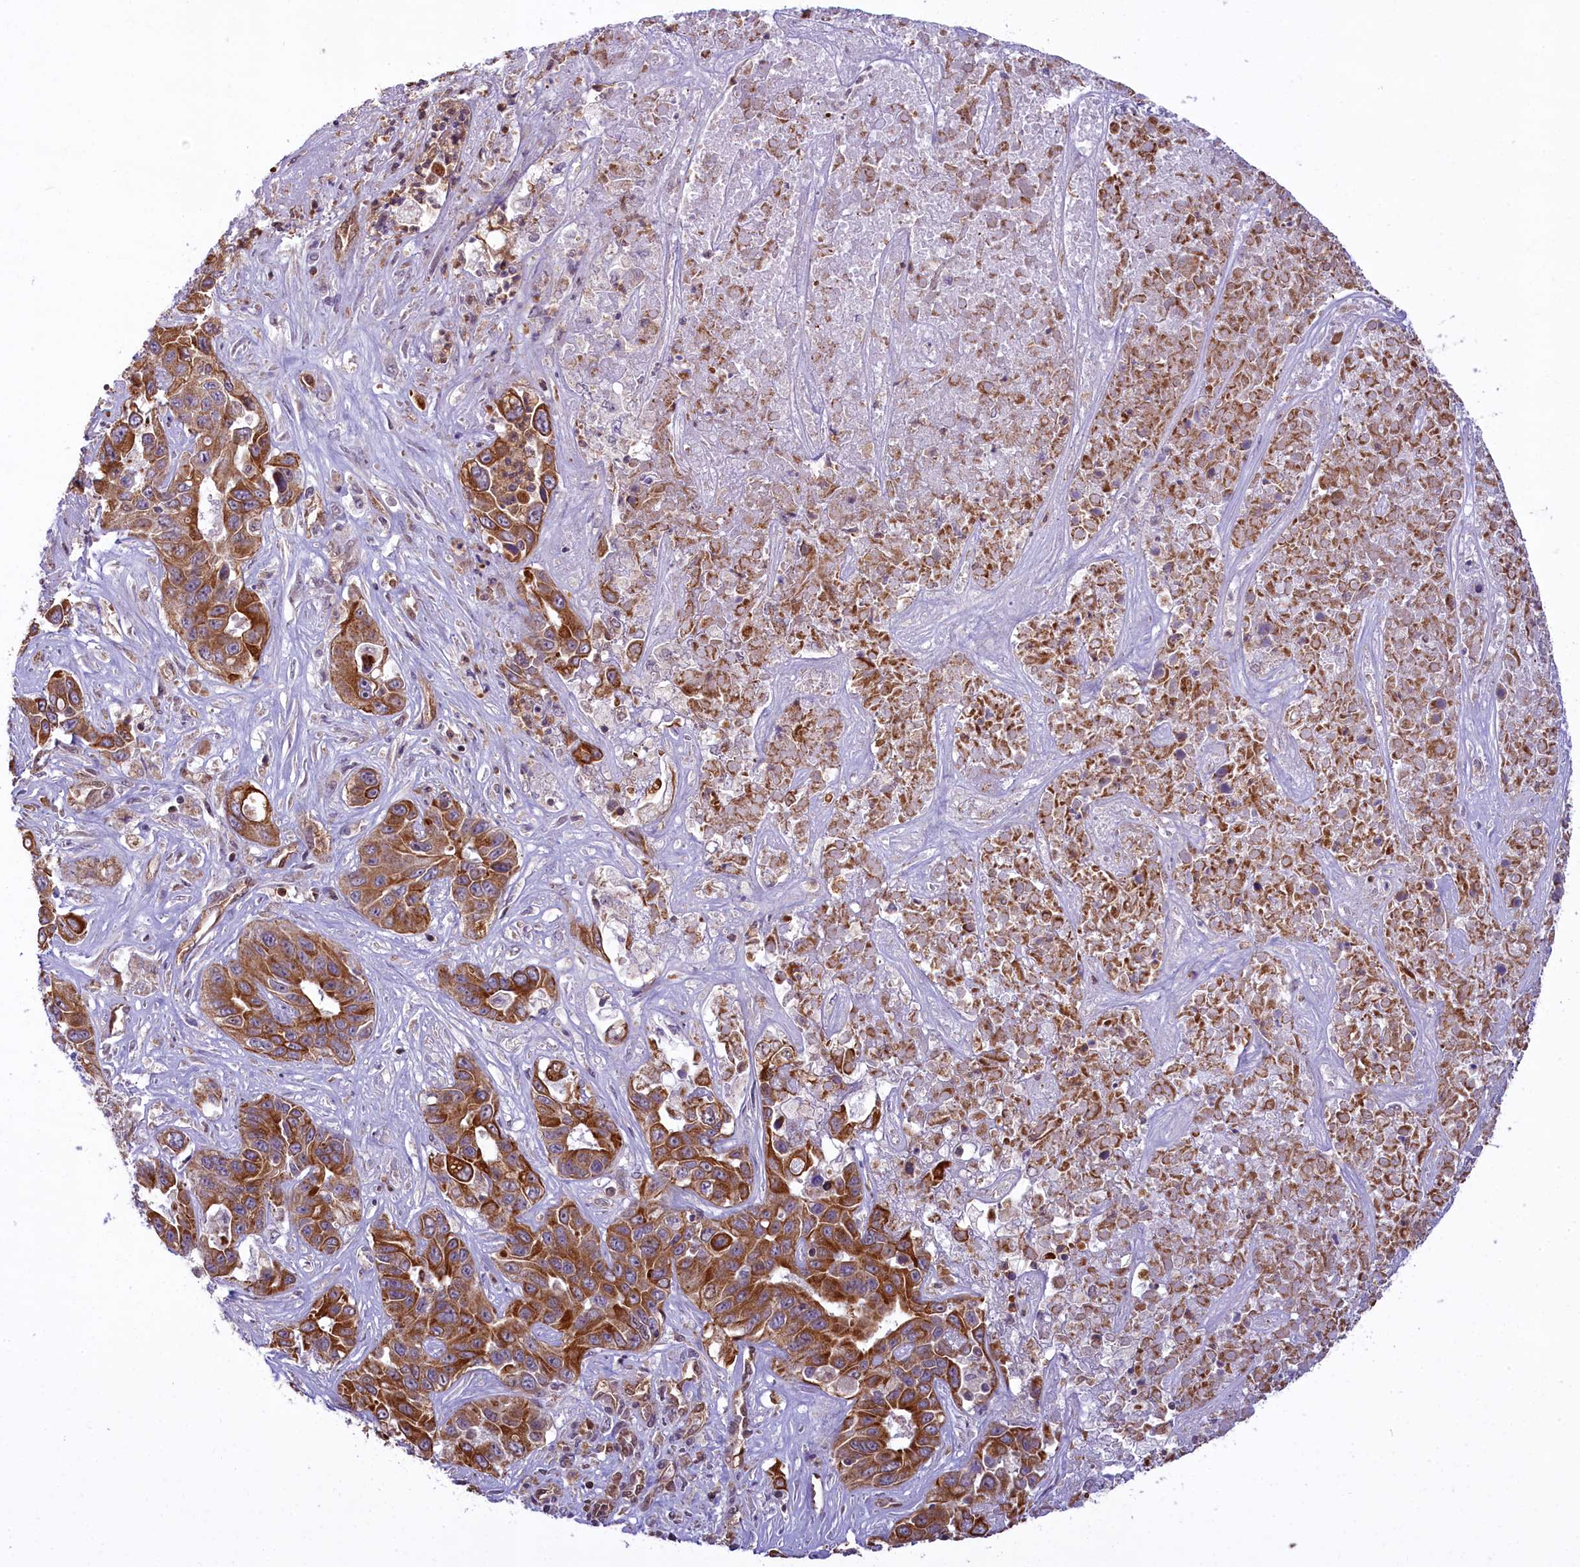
{"staining": {"intensity": "moderate", "quantity": ">75%", "location": "cytoplasmic/membranous"}, "tissue": "liver cancer", "cell_type": "Tumor cells", "image_type": "cancer", "snomed": [{"axis": "morphology", "description": "Cholangiocarcinoma"}, {"axis": "topography", "description": "Liver"}], "caption": "Immunohistochemistry (IHC) (DAB) staining of human cholangiocarcinoma (liver) displays moderate cytoplasmic/membranous protein positivity in approximately >75% of tumor cells.", "gene": "CARD8", "patient": {"sex": "female", "age": 52}}